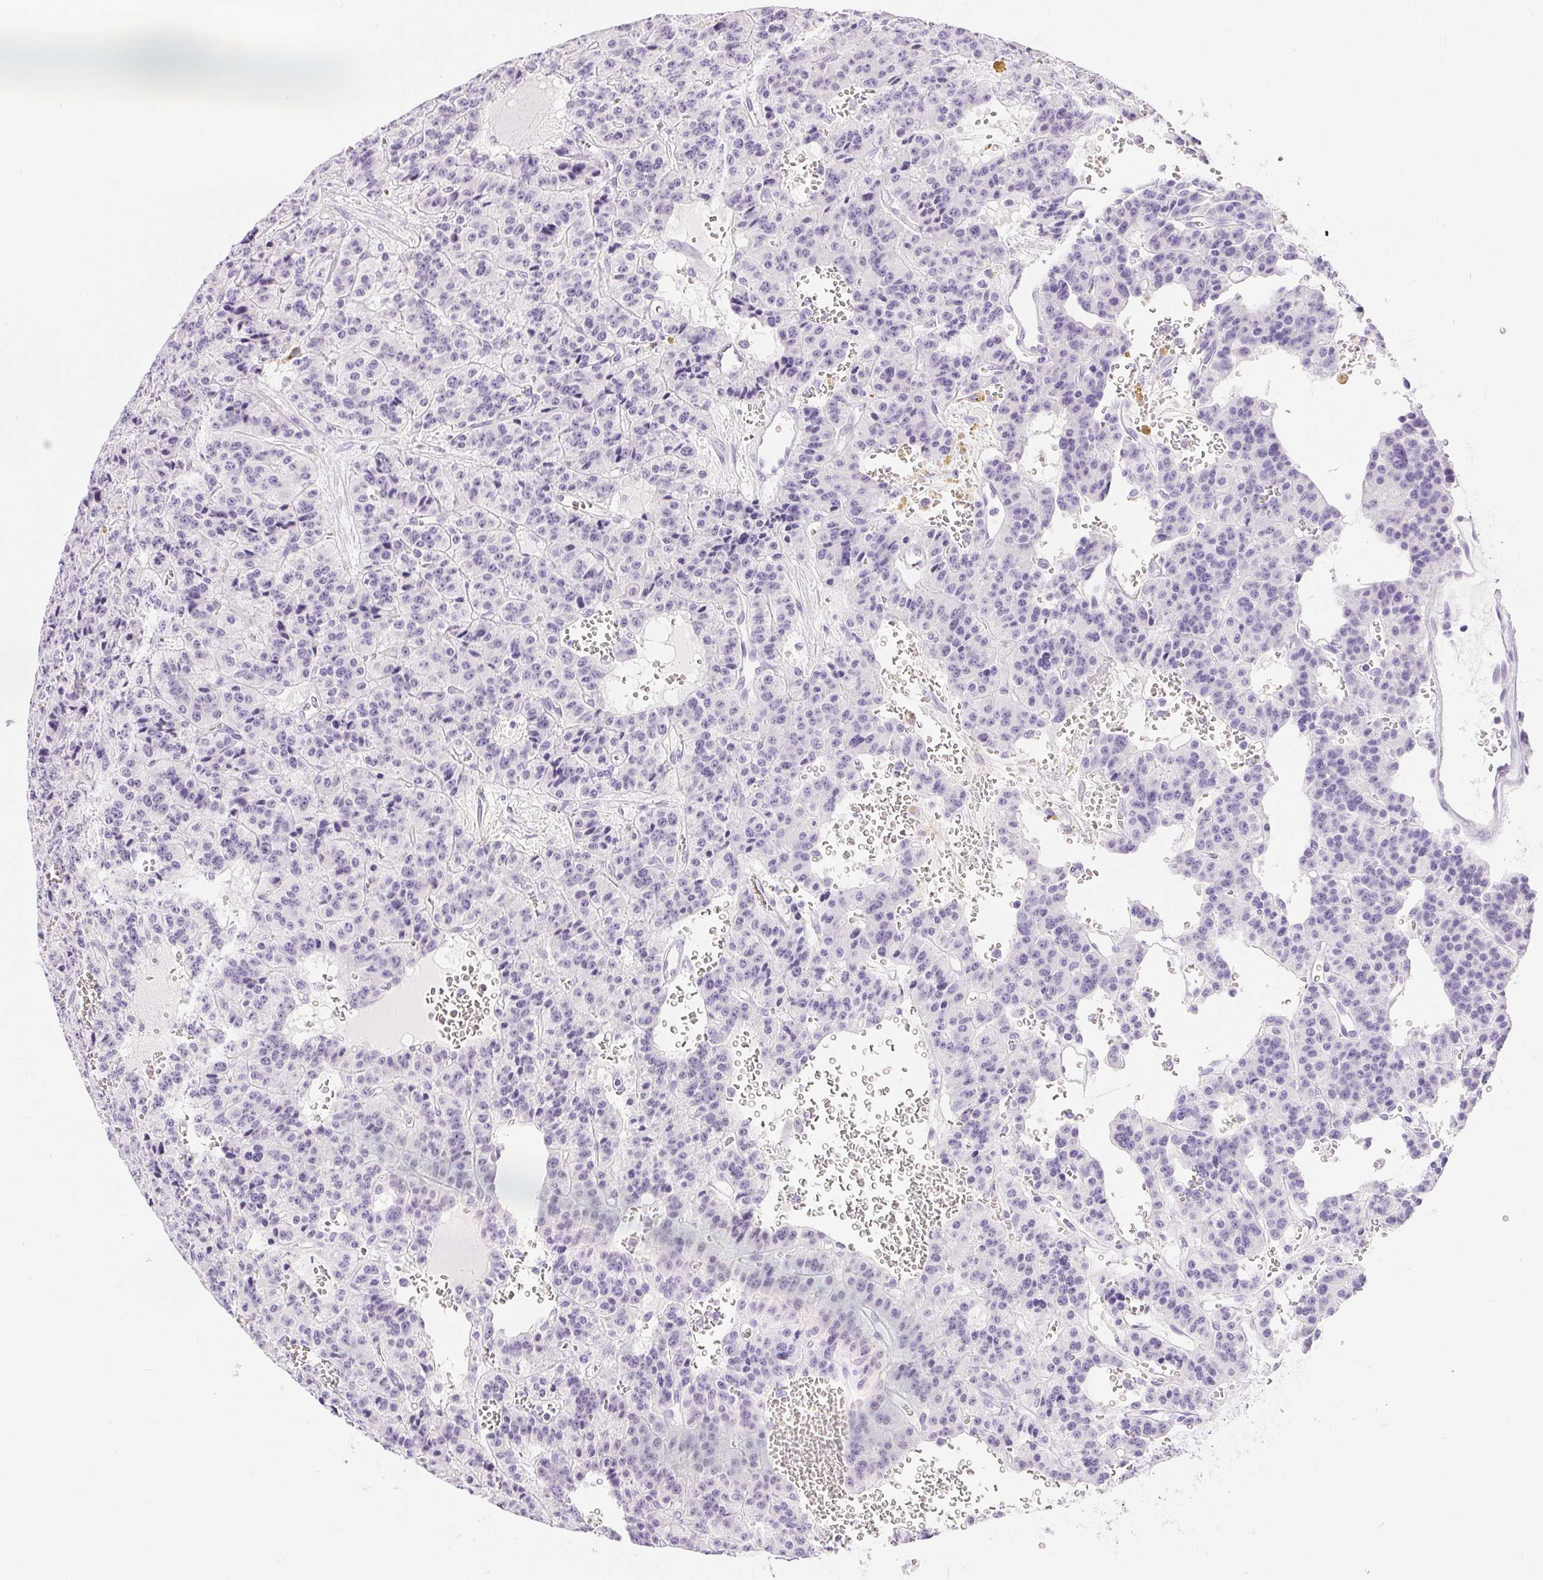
{"staining": {"intensity": "negative", "quantity": "none", "location": "none"}, "tissue": "carcinoid", "cell_type": "Tumor cells", "image_type": "cancer", "snomed": [{"axis": "morphology", "description": "Carcinoid, malignant, NOS"}, {"axis": "topography", "description": "Lung"}], "caption": "Protein analysis of malignant carcinoid displays no significant expression in tumor cells.", "gene": "XDH", "patient": {"sex": "female", "age": 71}}